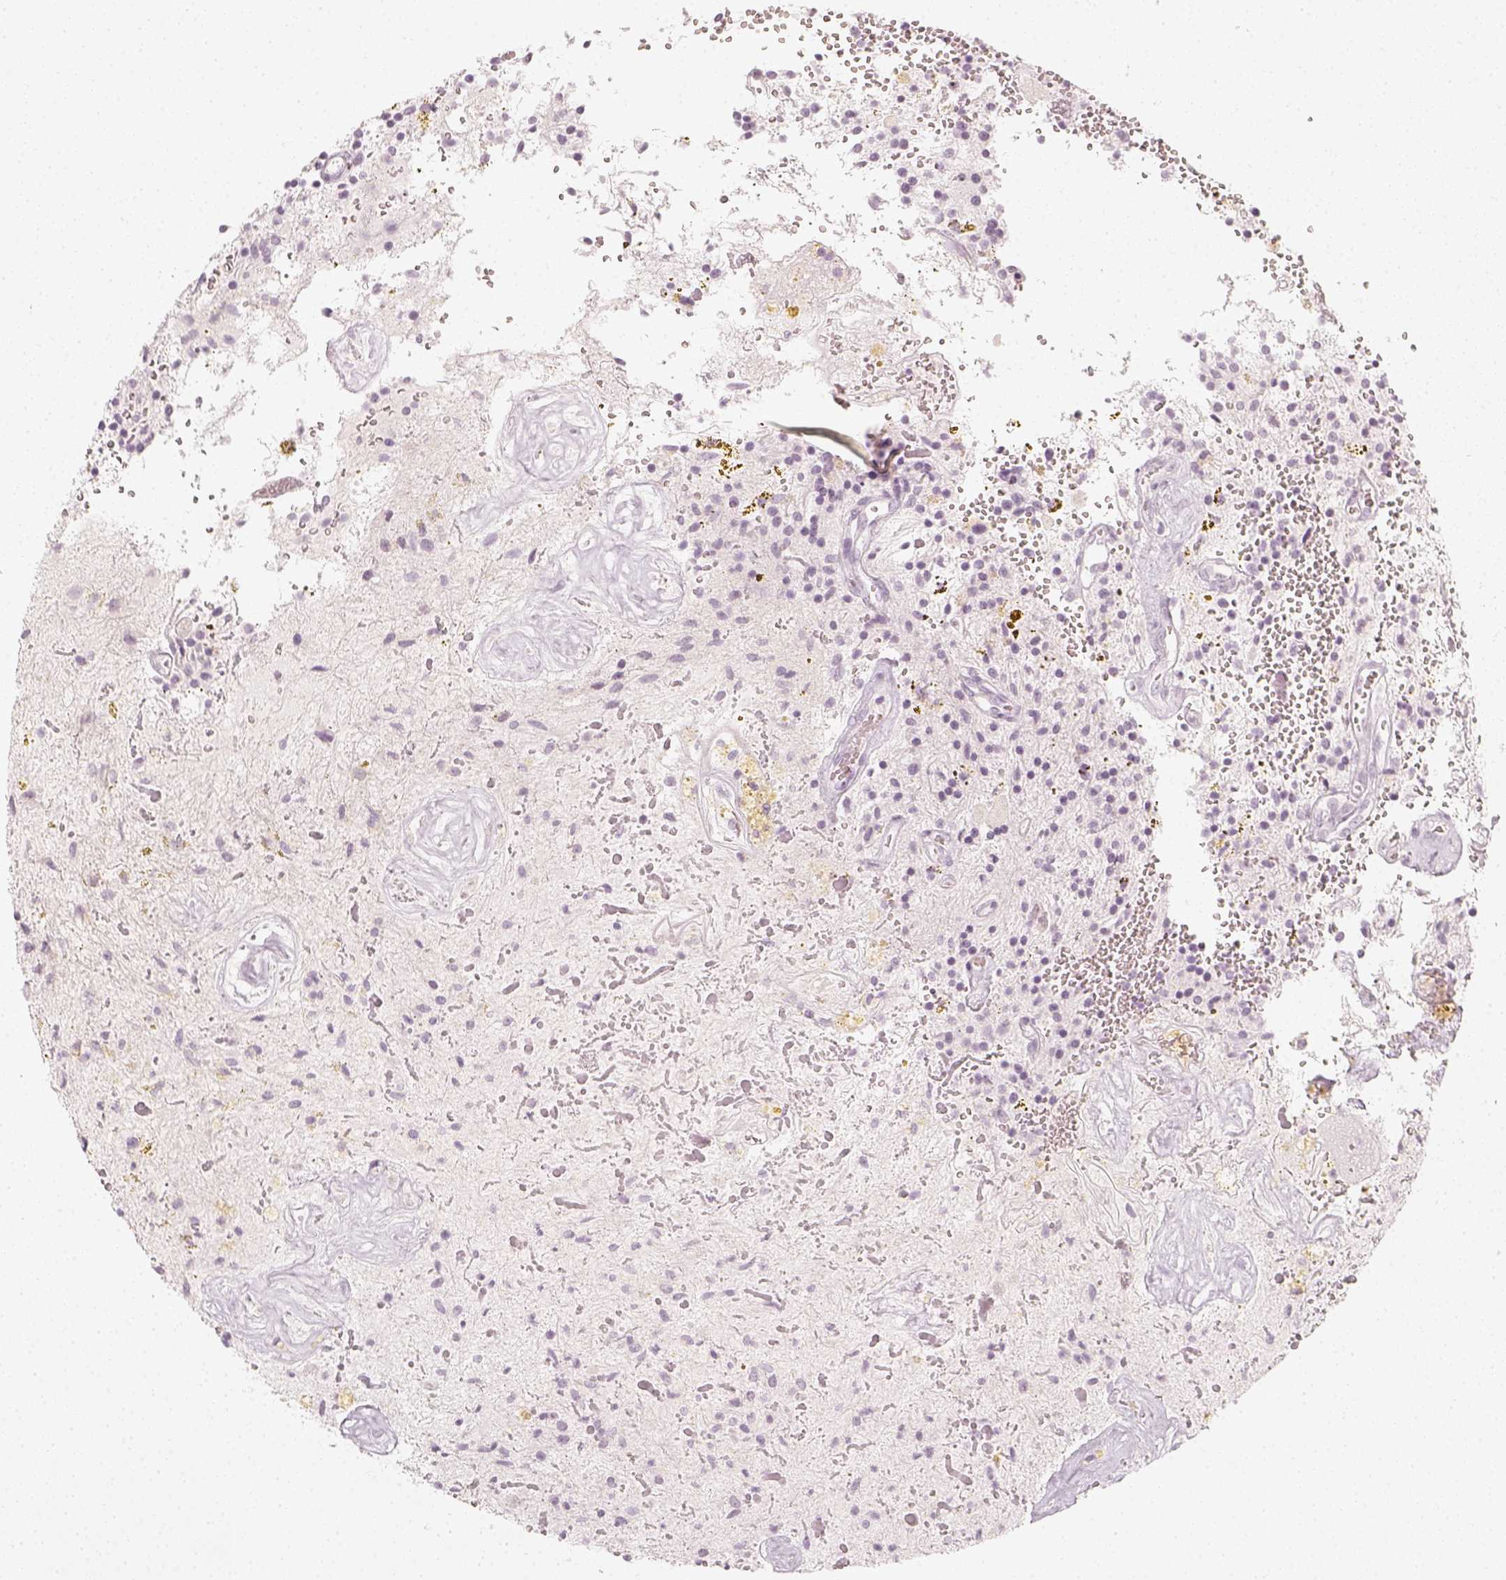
{"staining": {"intensity": "negative", "quantity": "none", "location": "none"}, "tissue": "glioma", "cell_type": "Tumor cells", "image_type": "cancer", "snomed": [{"axis": "morphology", "description": "Glioma, malignant, Low grade"}, {"axis": "topography", "description": "Cerebellum"}], "caption": "The micrograph shows no staining of tumor cells in glioma.", "gene": "KRT25", "patient": {"sex": "female", "age": 14}}